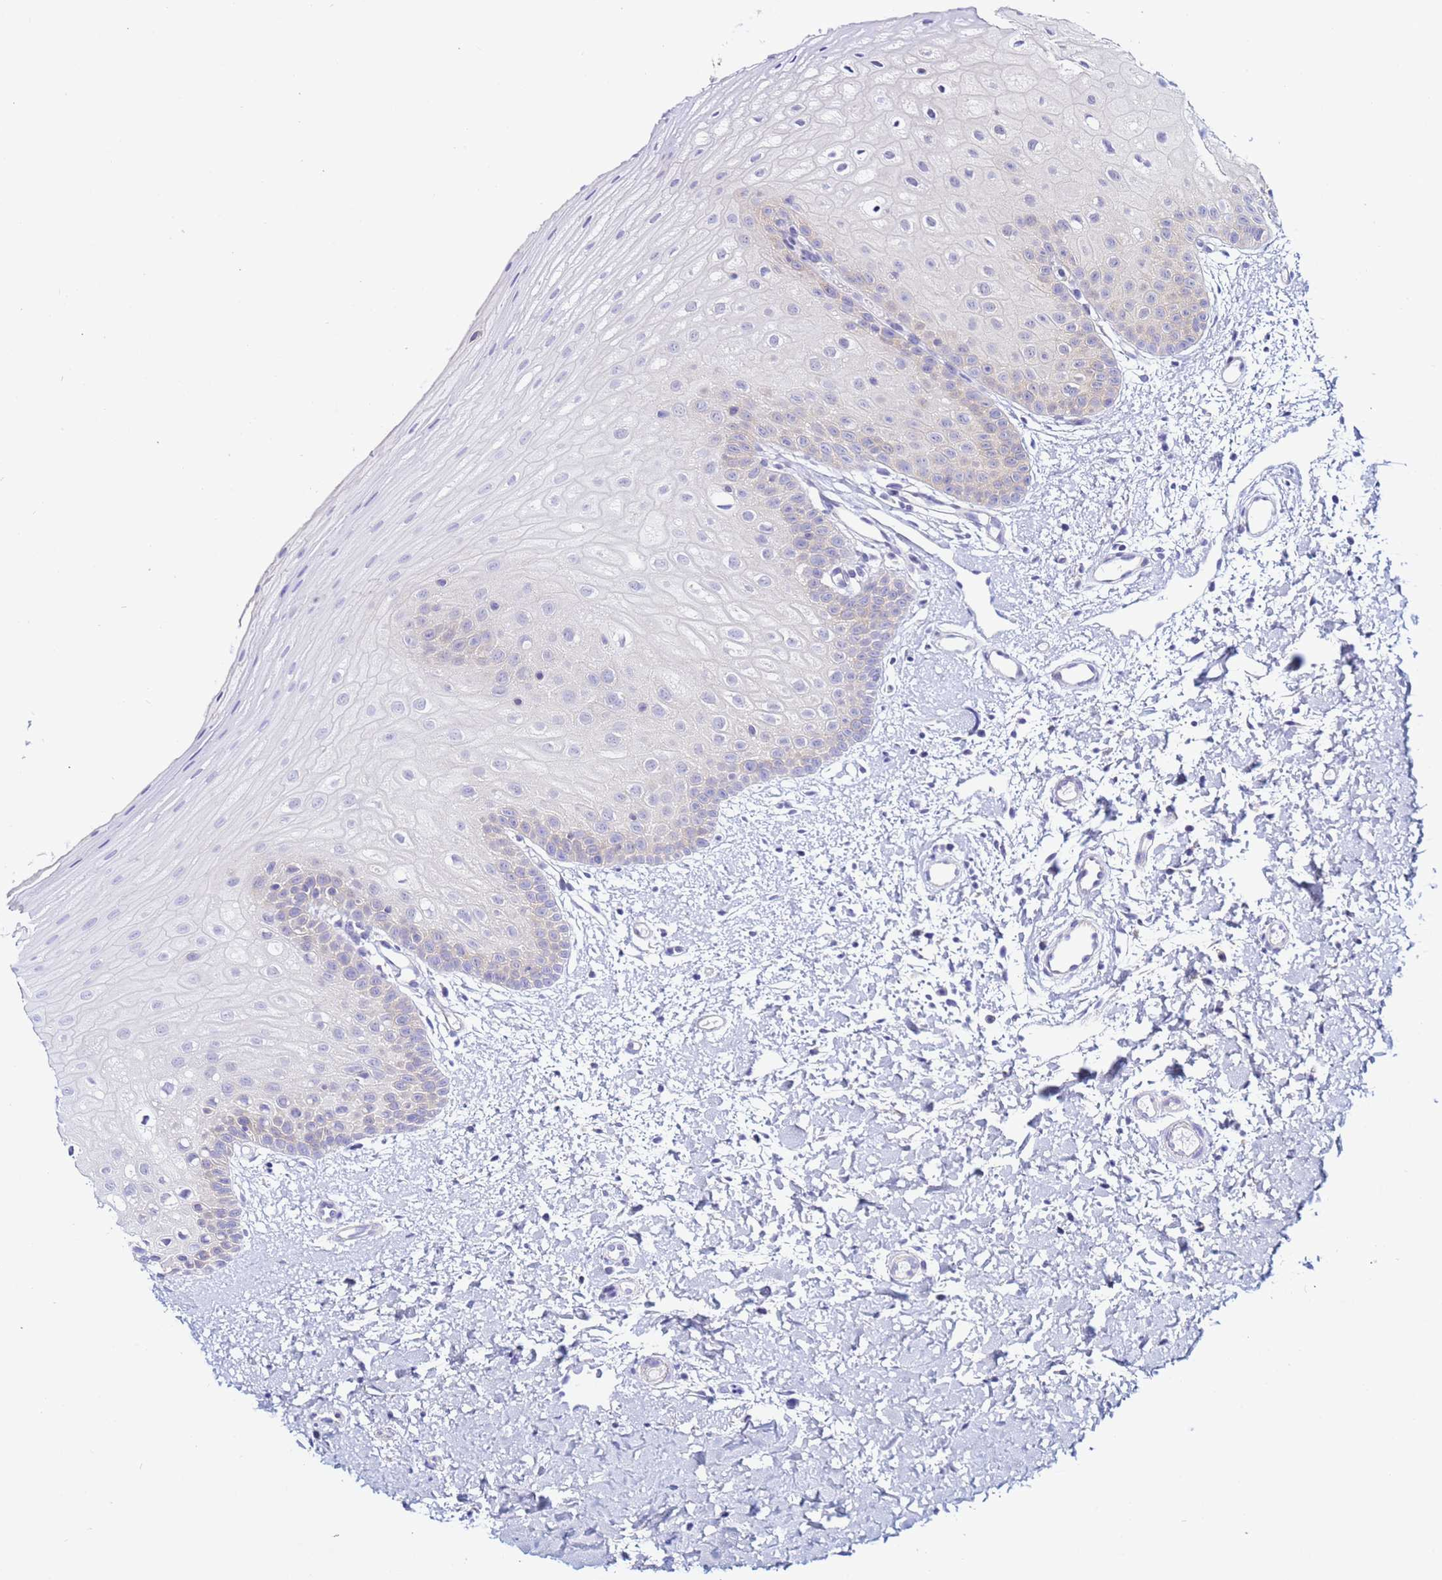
{"staining": {"intensity": "negative", "quantity": "none", "location": "none"}, "tissue": "oral mucosa", "cell_type": "Squamous epithelial cells", "image_type": "normal", "snomed": [{"axis": "morphology", "description": "Normal tissue, NOS"}, {"axis": "topography", "description": "Oral tissue"}], "caption": "Immunohistochemistry (IHC) of normal oral mucosa shows no staining in squamous epithelial cells. (DAB immunohistochemistry (IHC) visualized using brightfield microscopy, high magnification).", "gene": "LENG1", "patient": {"sex": "female", "age": 67}}